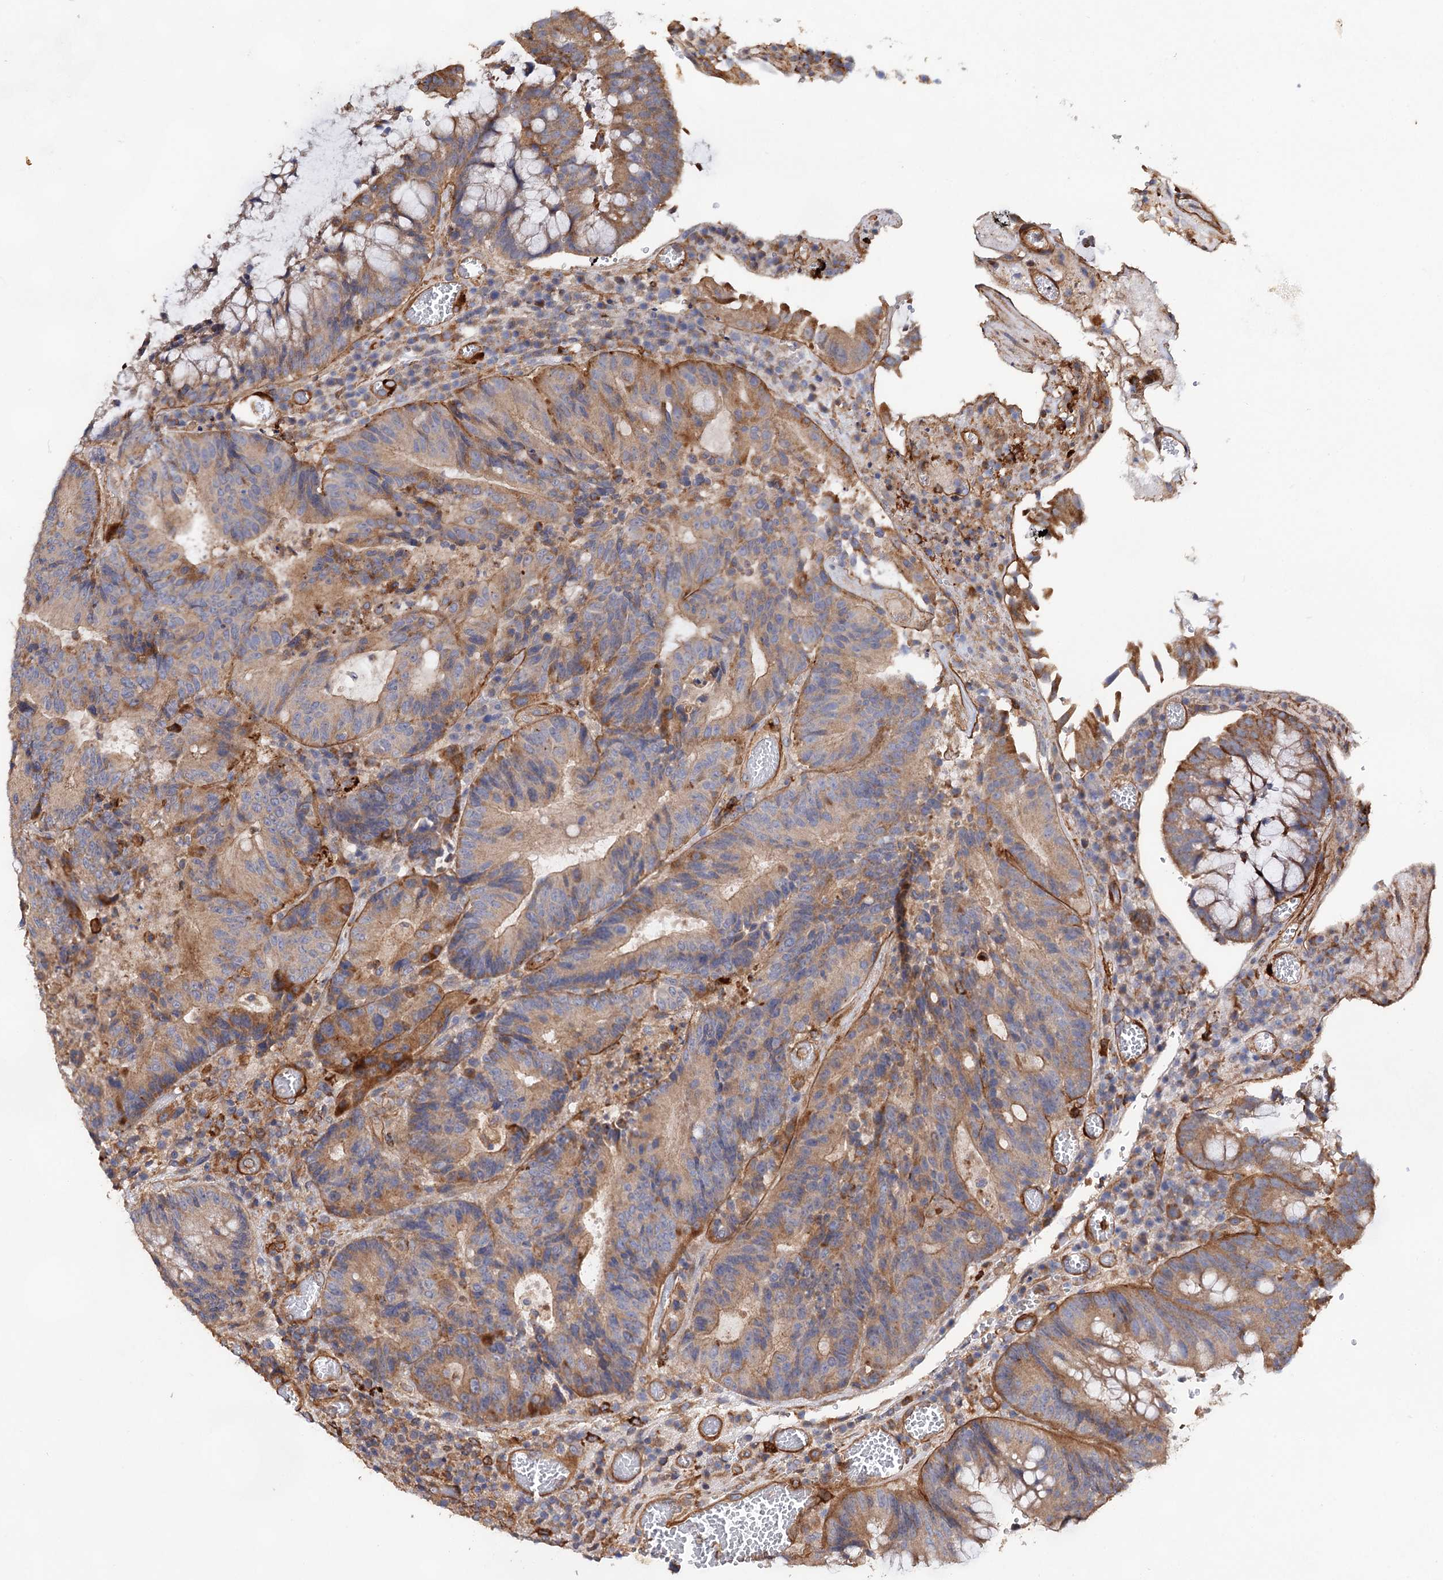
{"staining": {"intensity": "weak", "quantity": "<25%", "location": "cytoplasmic/membranous"}, "tissue": "colorectal cancer", "cell_type": "Tumor cells", "image_type": "cancer", "snomed": [{"axis": "morphology", "description": "Adenocarcinoma, NOS"}, {"axis": "topography", "description": "Rectum"}], "caption": "Histopathology image shows no protein expression in tumor cells of colorectal cancer tissue. The staining was performed using DAB to visualize the protein expression in brown, while the nuclei were stained in blue with hematoxylin (Magnification: 20x).", "gene": "CSAD", "patient": {"sex": "male", "age": 69}}